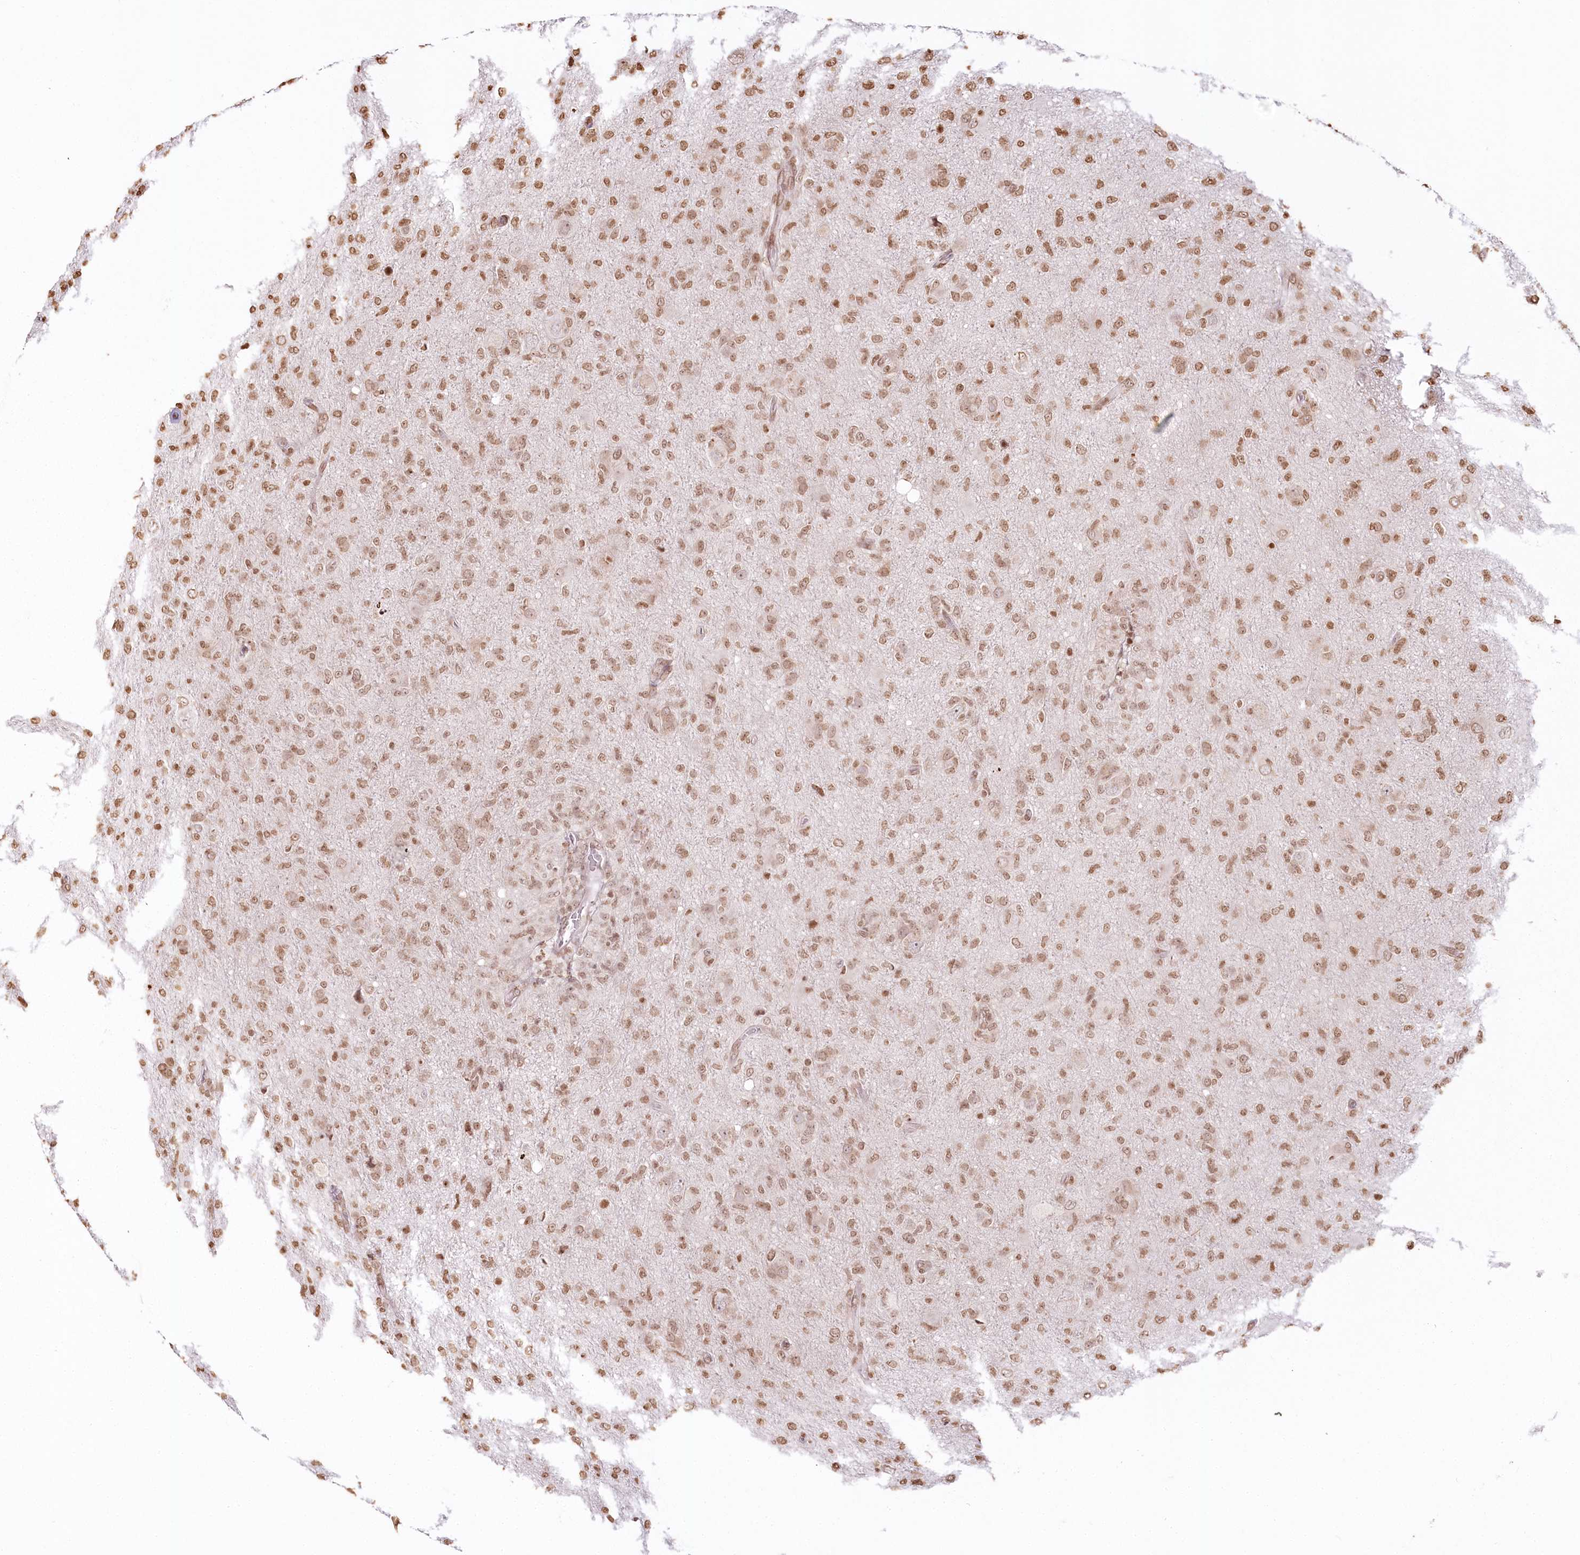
{"staining": {"intensity": "moderate", "quantity": ">75%", "location": "nuclear"}, "tissue": "glioma", "cell_type": "Tumor cells", "image_type": "cancer", "snomed": [{"axis": "morphology", "description": "Glioma, malignant, High grade"}, {"axis": "topography", "description": "Brain"}], "caption": "A photomicrograph of glioma stained for a protein exhibits moderate nuclear brown staining in tumor cells.", "gene": "FAM13A", "patient": {"sex": "female", "age": 57}}